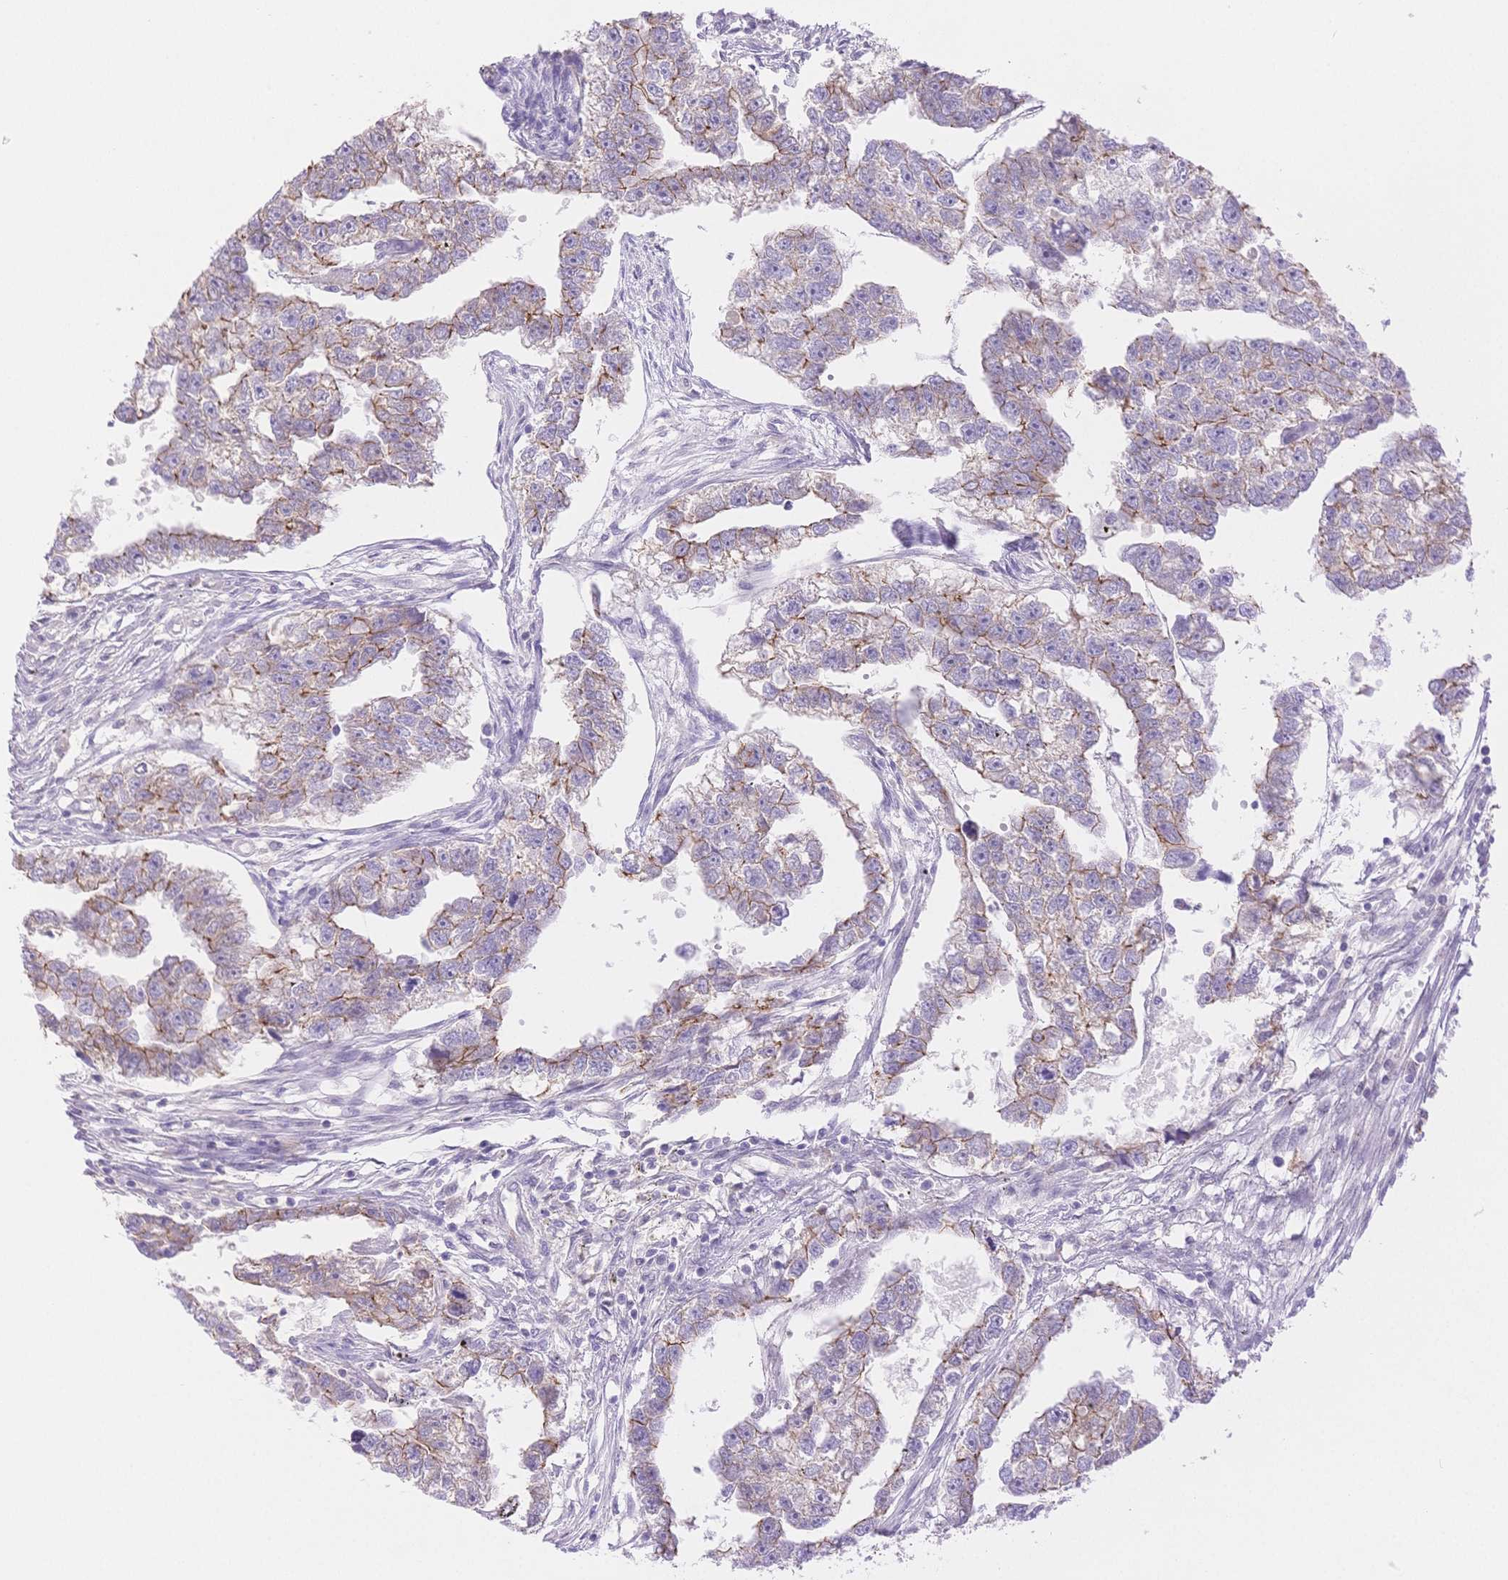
{"staining": {"intensity": "moderate", "quantity": "25%-75%", "location": "cytoplasmic/membranous"}, "tissue": "testis cancer", "cell_type": "Tumor cells", "image_type": "cancer", "snomed": [{"axis": "morphology", "description": "Carcinoma, Embryonal, NOS"}, {"axis": "morphology", "description": "Teratoma, malignant, NOS"}, {"axis": "topography", "description": "Testis"}], "caption": "High-power microscopy captured an immunohistochemistry micrograph of testis cancer, revealing moderate cytoplasmic/membranous expression in about 25%-75% of tumor cells.", "gene": "WDR54", "patient": {"sex": "male", "age": 44}}